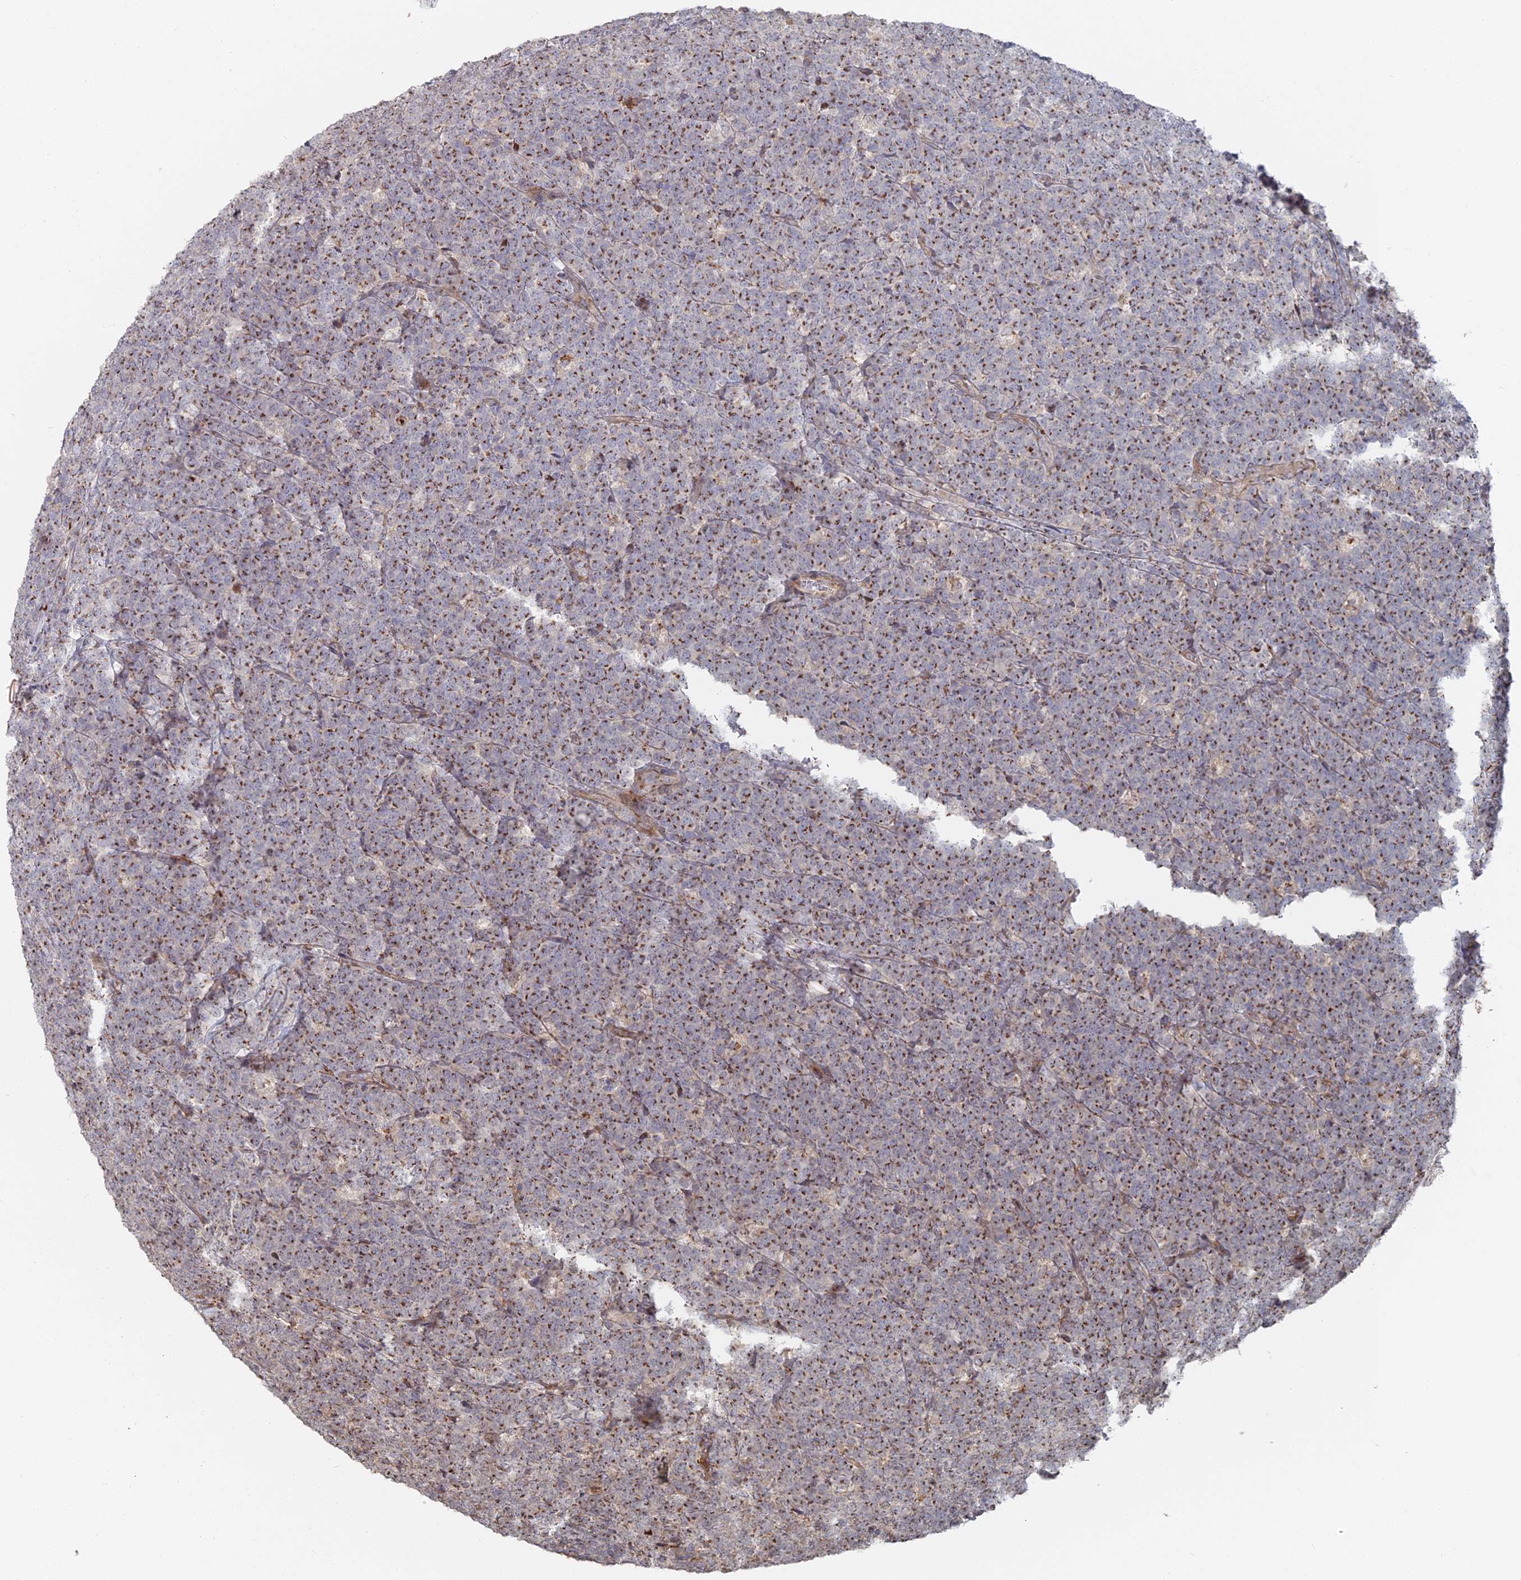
{"staining": {"intensity": "moderate", "quantity": "25%-75%", "location": "cytoplasmic/membranous"}, "tissue": "lymphoma", "cell_type": "Tumor cells", "image_type": "cancer", "snomed": [{"axis": "morphology", "description": "Malignant lymphoma, non-Hodgkin's type, High grade"}, {"axis": "topography", "description": "Small intestine"}], "caption": "A micrograph of human lymphoma stained for a protein demonstrates moderate cytoplasmic/membranous brown staining in tumor cells.", "gene": "SGMS1", "patient": {"sex": "male", "age": 8}}